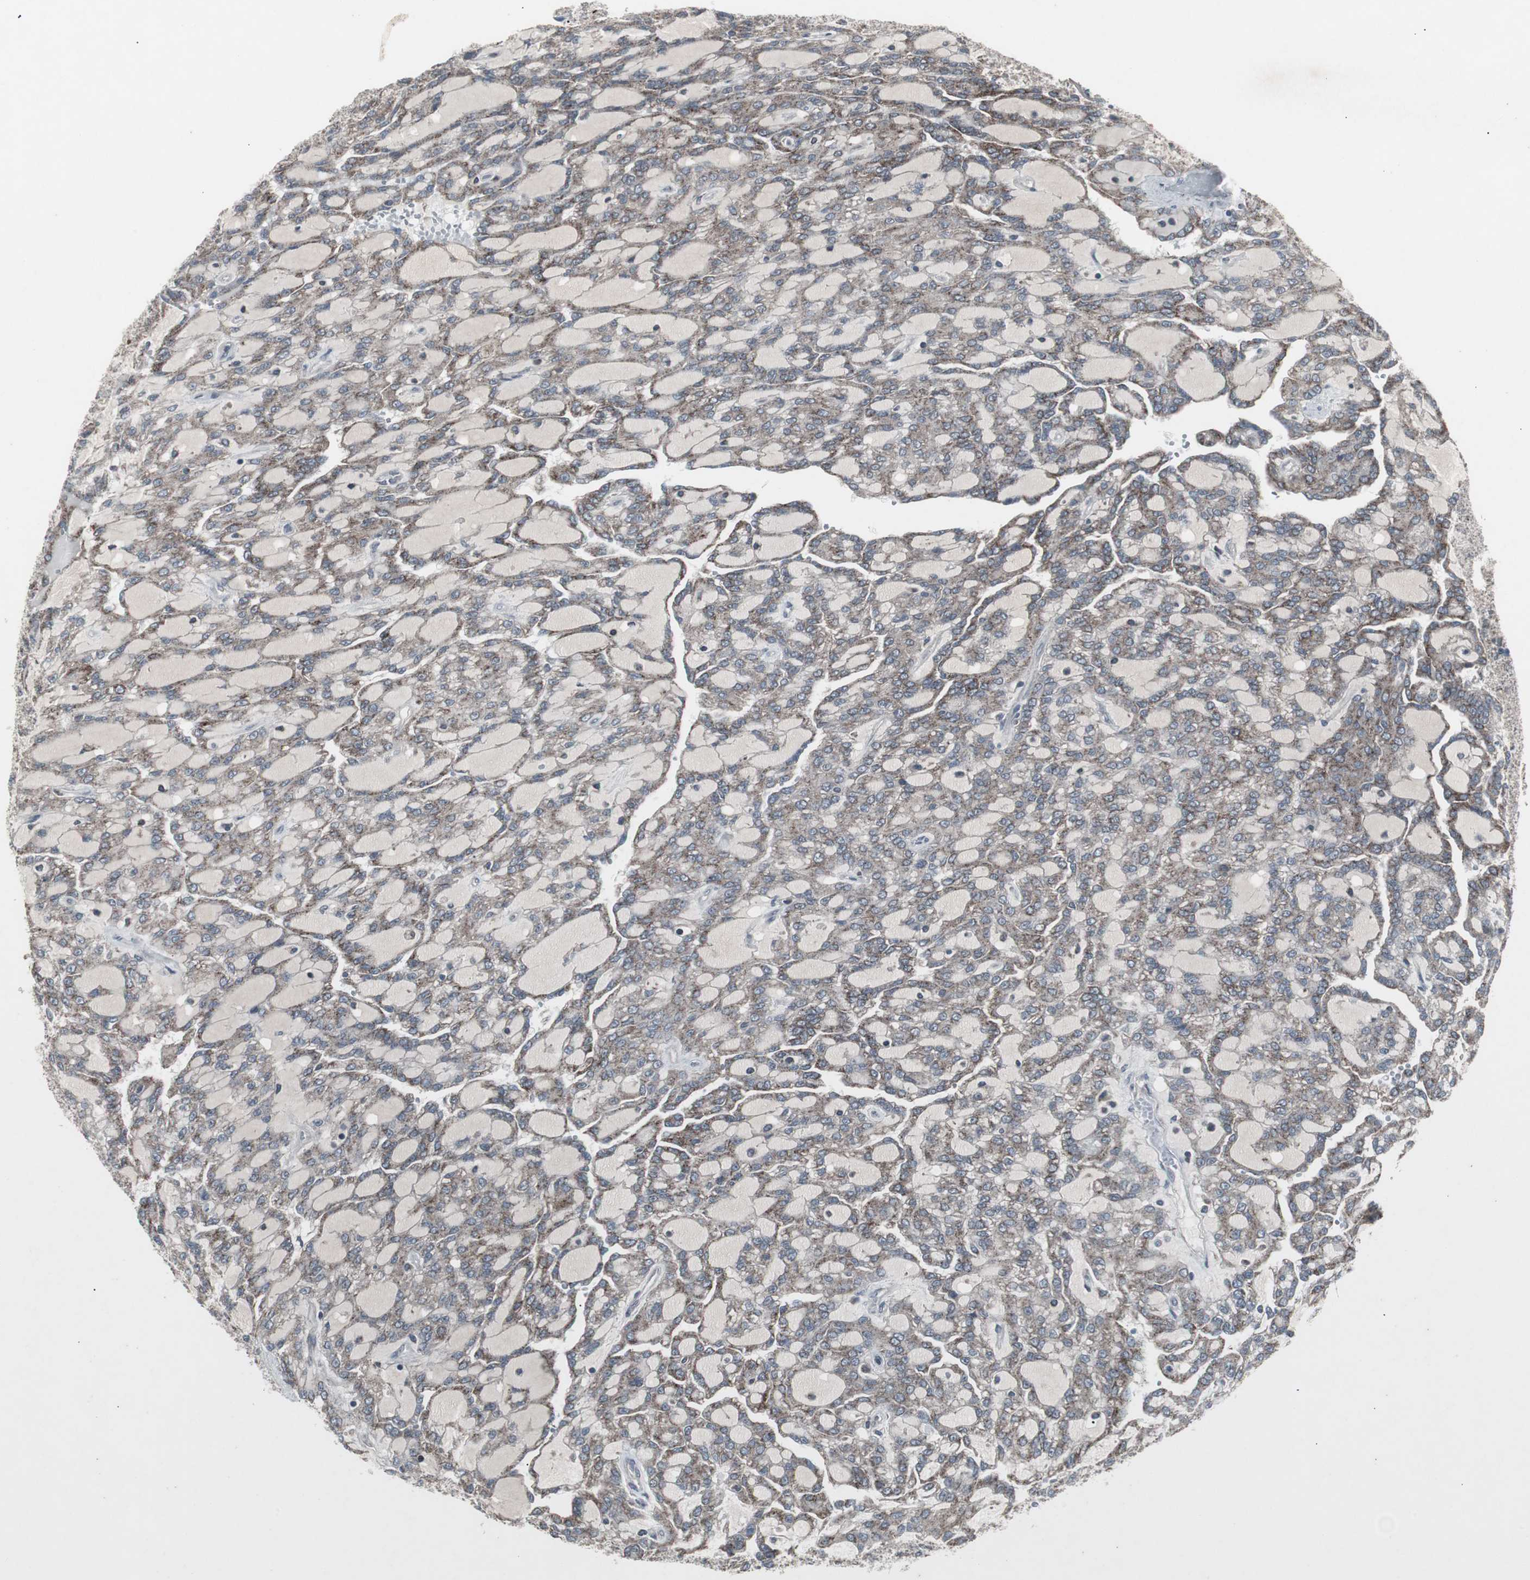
{"staining": {"intensity": "weak", "quantity": "25%-75%", "location": "cytoplasmic/membranous"}, "tissue": "renal cancer", "cell_type": "Tumor cells", "image_type": "cancer", "snomed": [{"axis": "morphology", "description": "Adenocarcinoma, NOS"}, {"axis": "topography", "description": "Kidney"}], "caption": "Brown immunohistochemical staining in human adenocarcinoma (renal) displays weak cytoplasmic/membranous expression in about 25%-75% of tumor cells. The staining was performed using DAB, with brown indicating positive protein expression. Nuclei are stained blue with hematoxylin.", "gene": "SSTR2", "patient": {"sex": "male", "age": 63}}